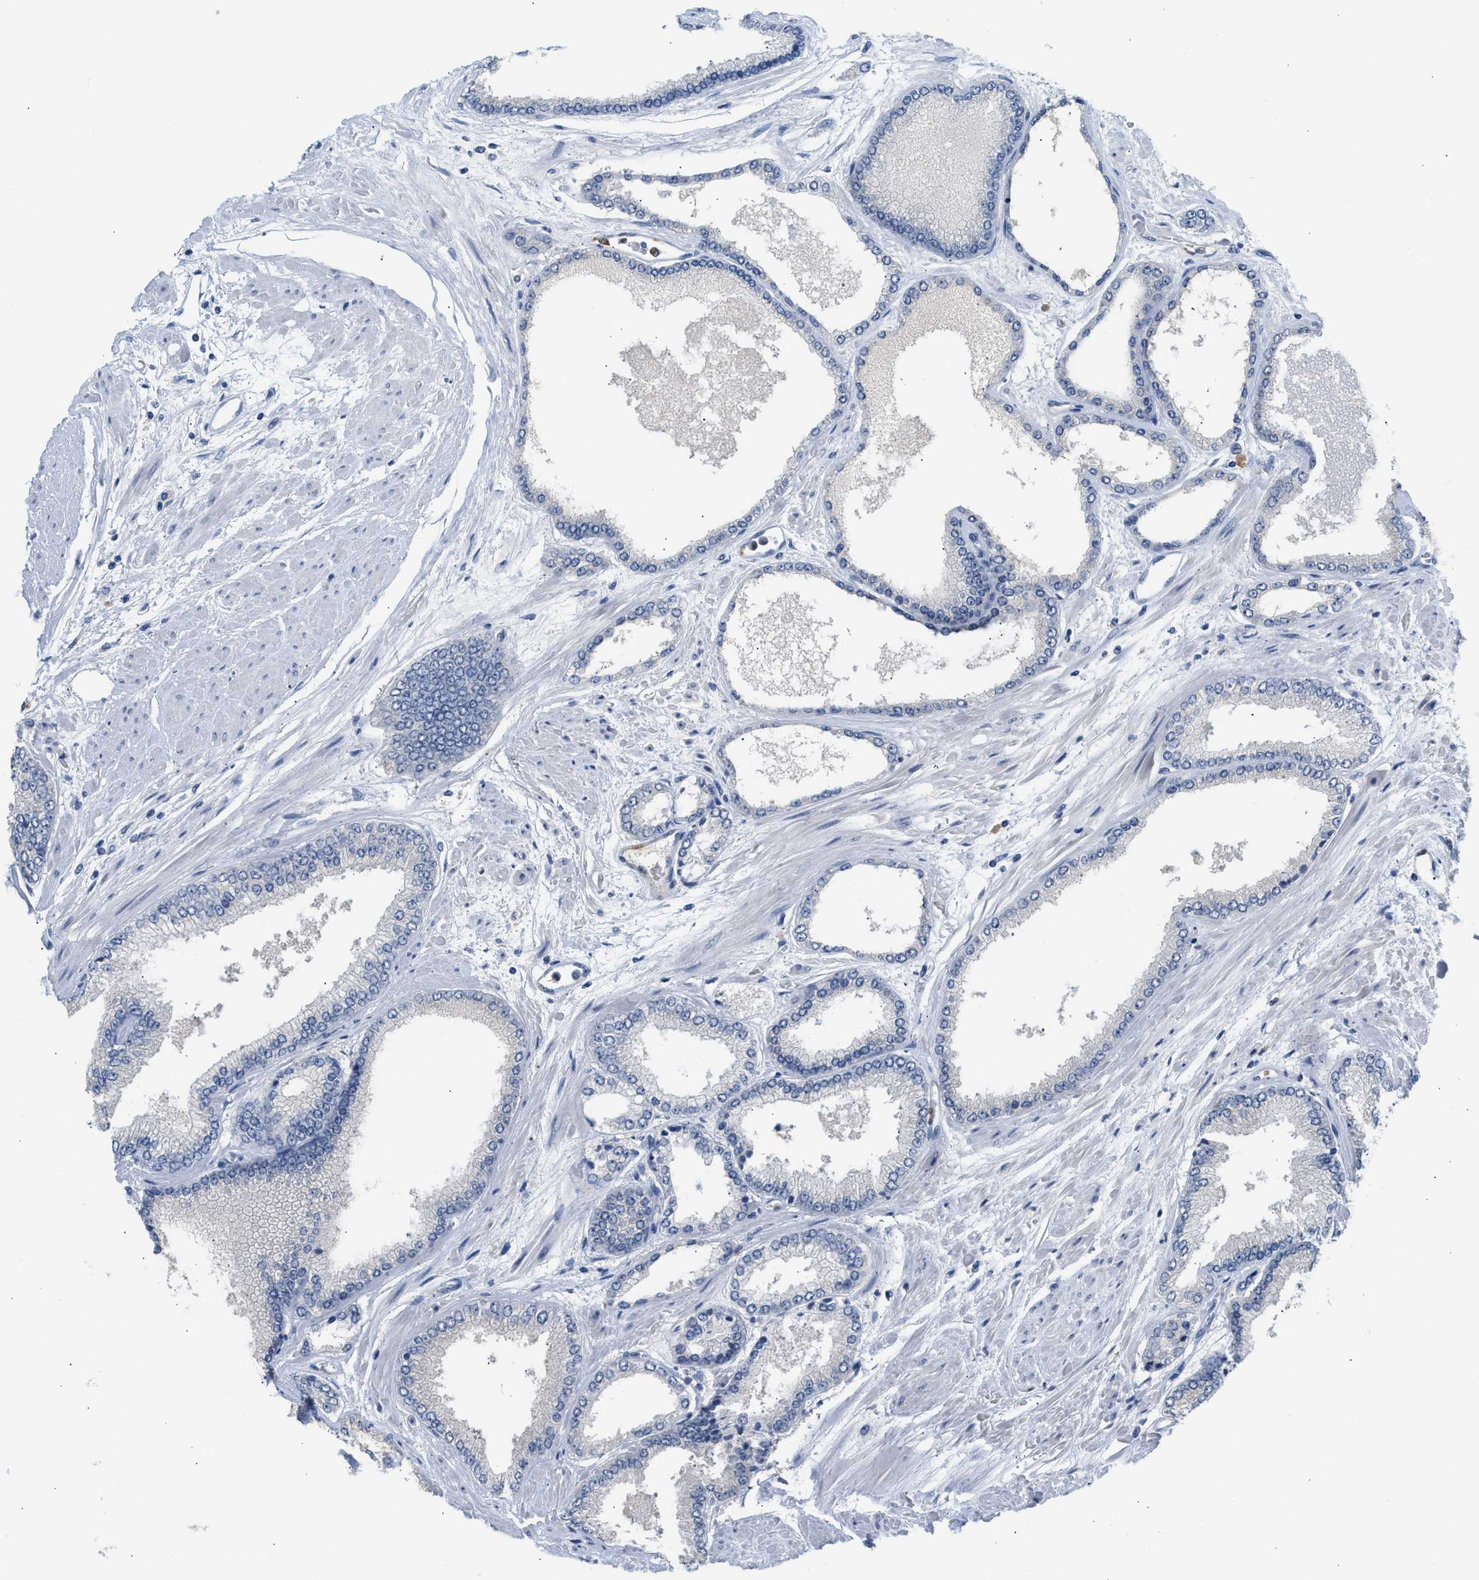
{"staining": {"intensity": "negative", "quantity": "none", "location": "none"}, "tissue": "prostate cancer", "cell_type": "Tumor cells", "image_type": "cancer", "snomed": [{"axis": "morphology", "description": "Adenocarcinoma, High grade"}, {"axis": "topography", "description": "Prostate"}], "caption": "Image shows no protein expression in tumor cells of adenocarcinoma (high-grade) (prostate) tissue.", "gene": "RHBDF2", "patient": {"sex": "male", "age": 61}}